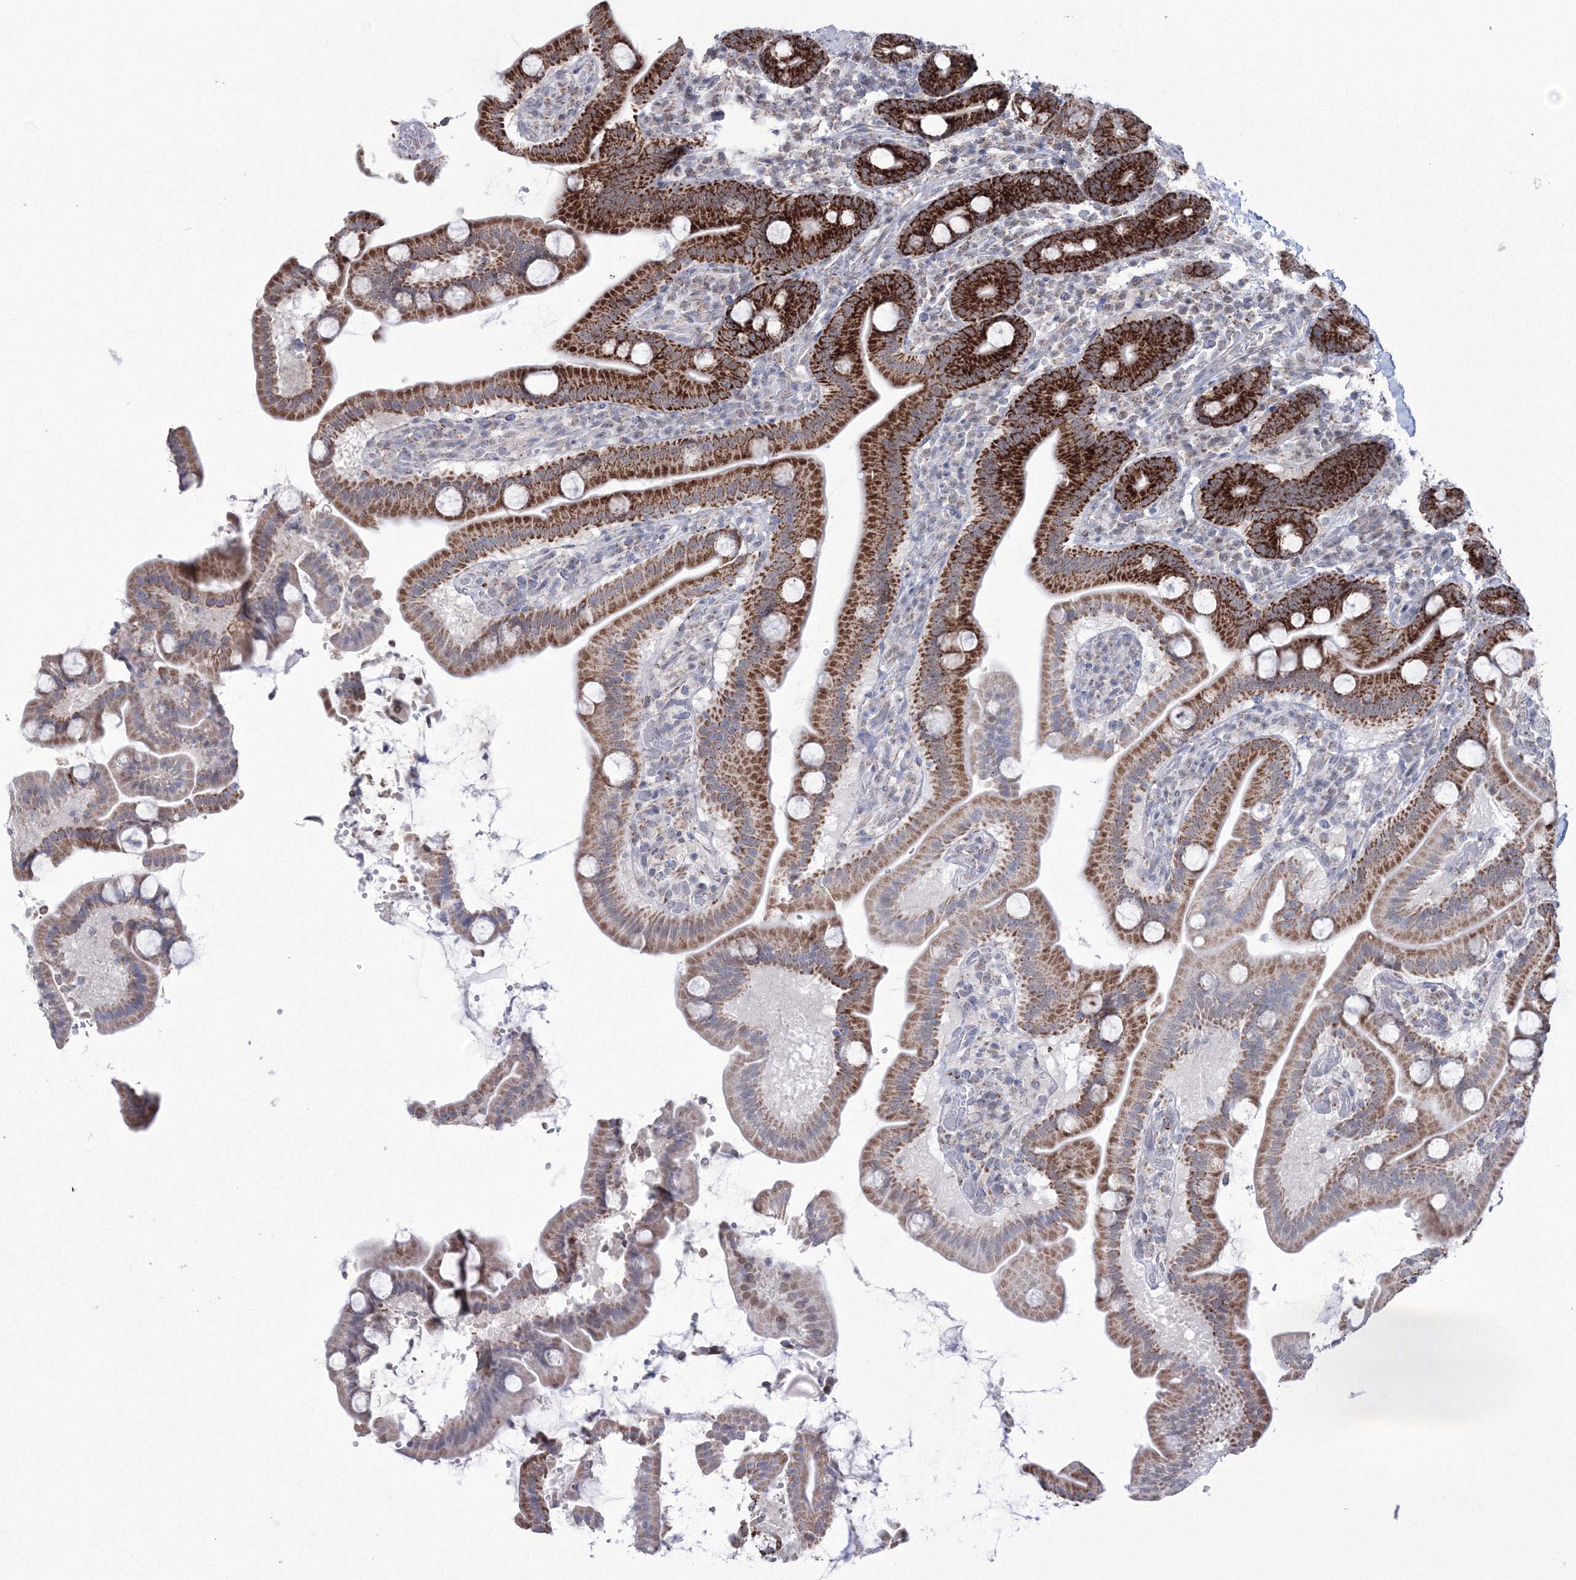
{"staining": {"intensity": "strong", "quantity": ">75%", "location": "cytoplasmic/membranous"}, "tissue": "duodenum", "cell_type": "Glandular cells", "image_type": "normal", "snomed": [{"axis": "morphology", "description": "Normal tissue, NOS"}, {"axis": "topography", "description": "Duodenum"}], "caption": "Immunohistochemical staining of benign human duodenum shows strong cytoplasmic/membranous protein expression in approximately >75% of glandular cells. (IHC, brightfield microscopy, high magnification).", "gene": "GRSF1", "patient": {"sex": "male", "age": 55}}